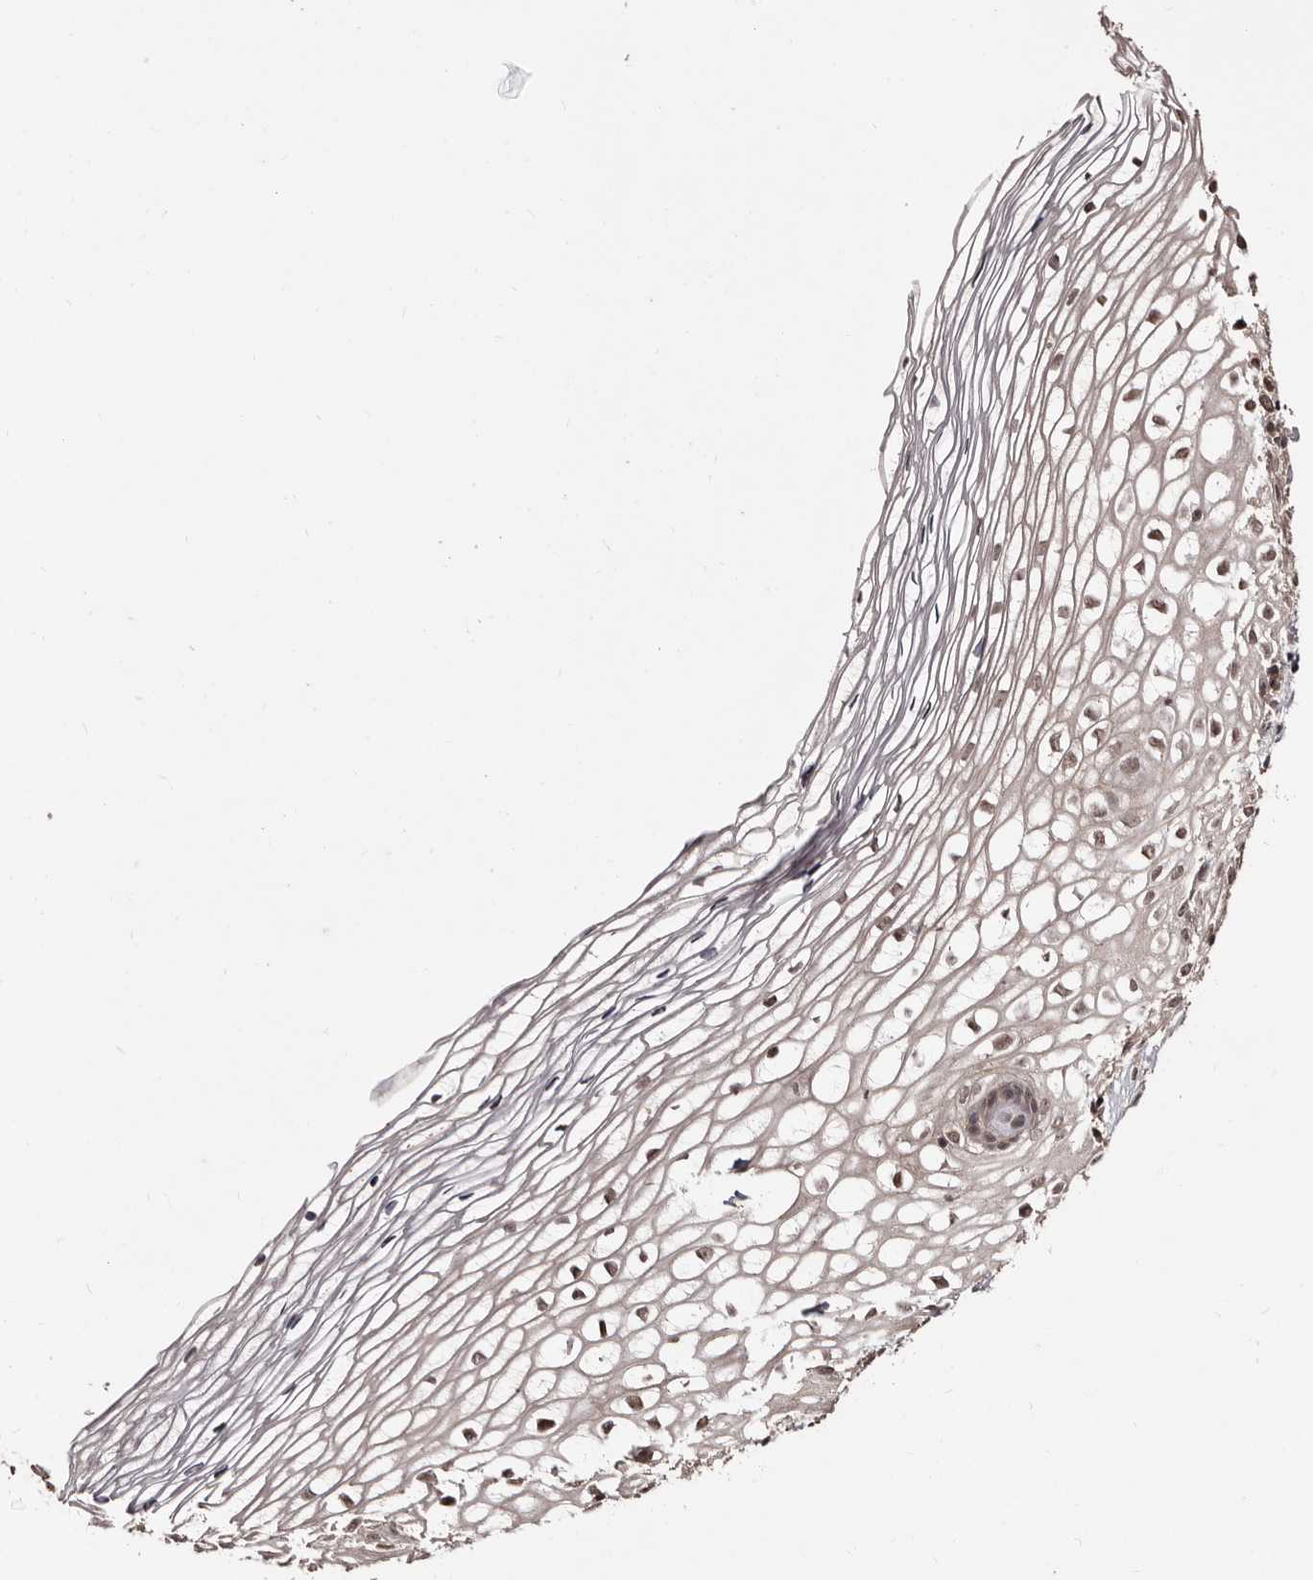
{"staining": {"intensity": "negative", "quantity": "none", "location": "none"}, "tissue": "cervix", "cell_type": "Glandular cells", "image_type": "normal", "snomed": [{"axis": "morphology", "description": "Normal tissue, NOS"}, {"axis": "topography", "description": "Cervix"}], "caption": "DAB immunohistochemical staining of unremarkable human cervix reveals no significant staining in glandular cells. Brightfield microscopy of immunohistochemistry (IHC) stained with DAB (3,3'-diaminobenzidine) (brown) and hematoxylin (blue), captured at high magnification.", "gene": "TBC1D22B", "patient": {"sex": "female", "age": 27}}